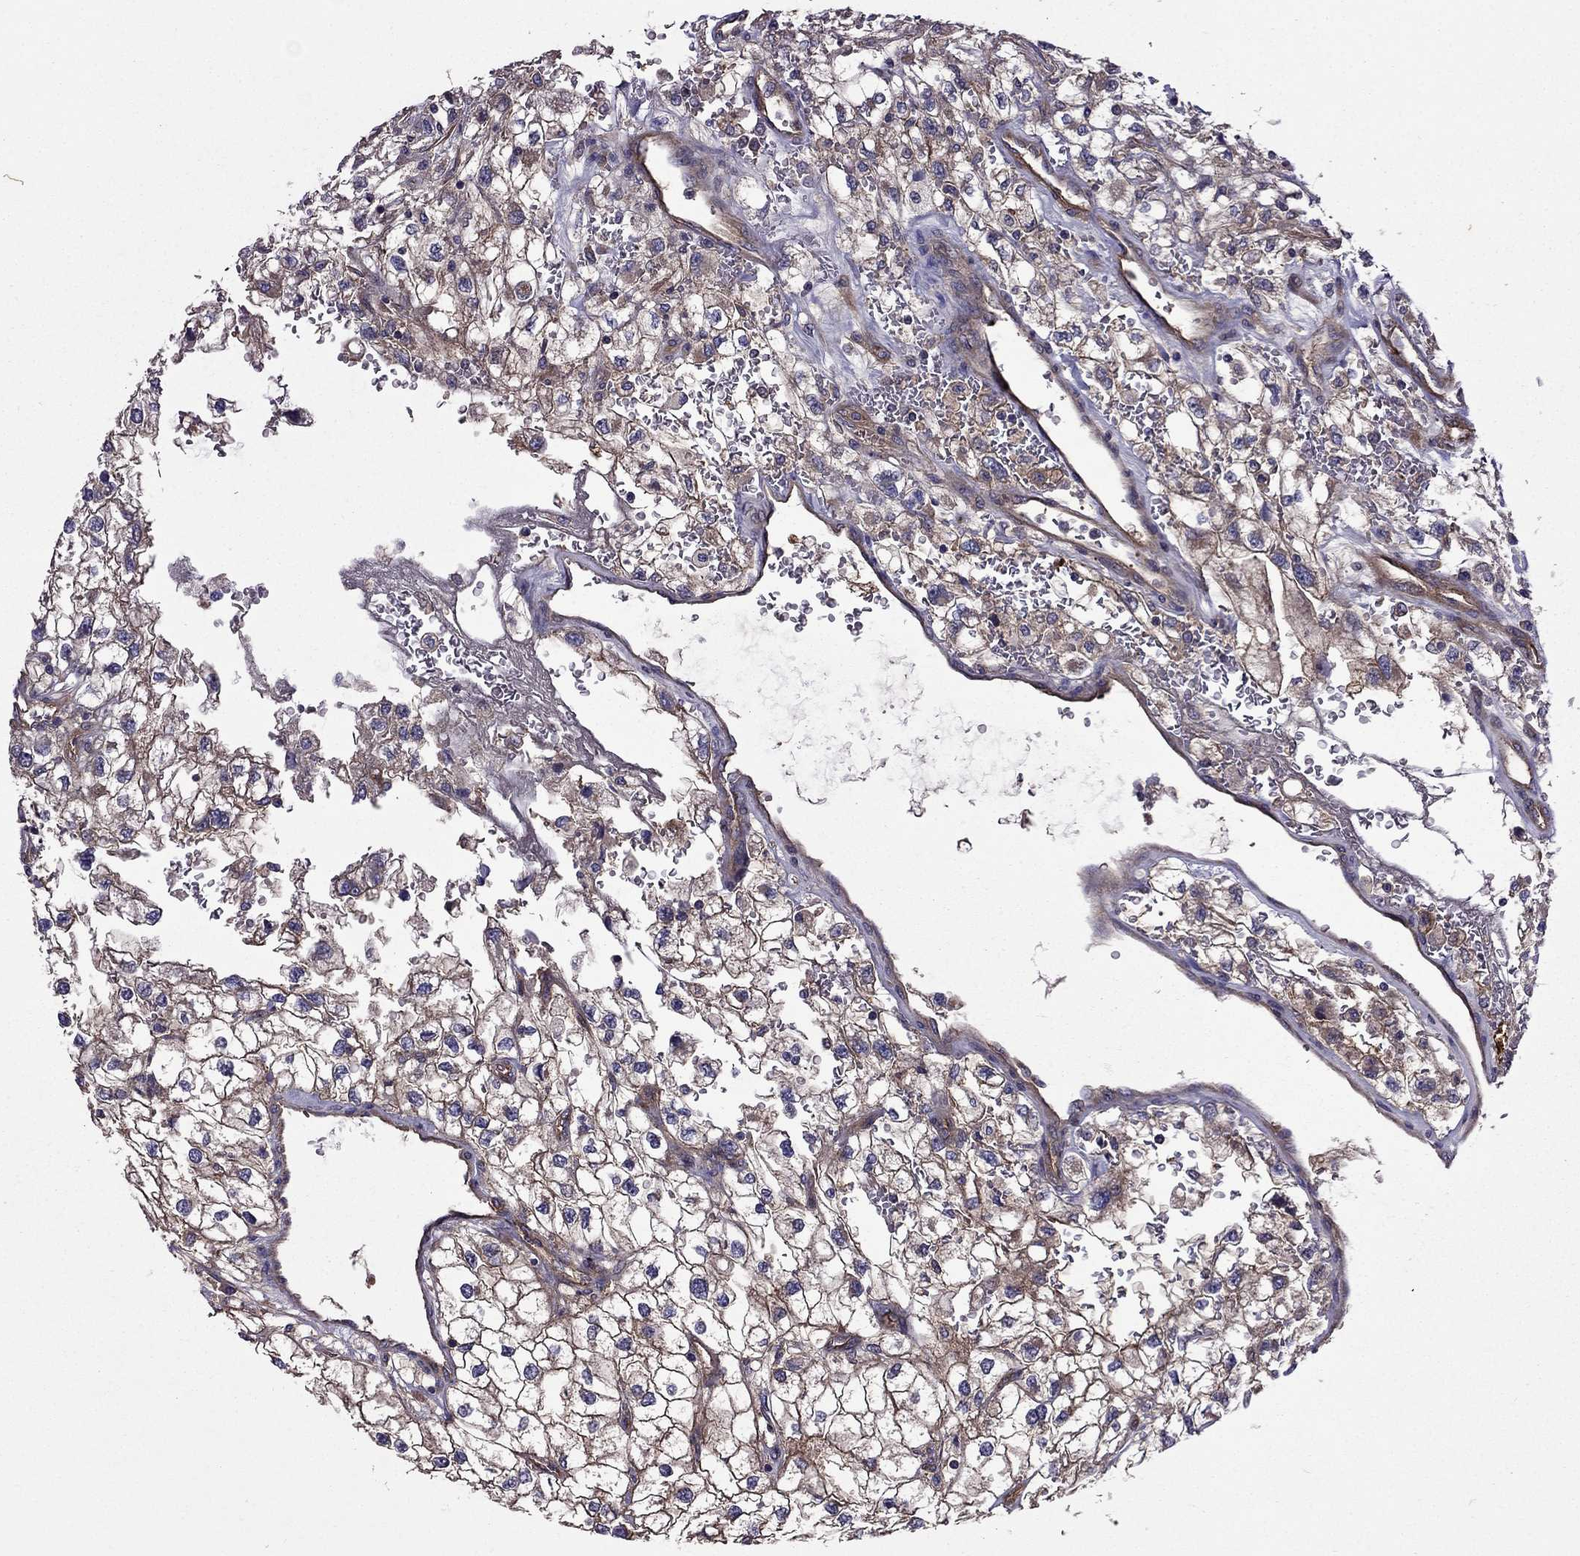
{"staining": {"intensity": "strong", "quantity": "25%-75%", "location": "cytoplasmic/membranous"}, "tissue": "renal cancer", "cell_type": "Tumor cells", "image_type": "cancer", "snomed": [{"axis": "morphology", "description": "Adenocarcinoma, NOS"}, {"axis": "topography", "description": "Kidney"}], "caption": "Renal cancer (adenocarcinoma) tissue displays strong cytoplasmic/membranous expression in approximately 25%-75% of tumor cells Ihc stains the protein of interest in brown and the nuclei are stained blue.", "gene": "ITGB1", "patient": {"sex": "male", "age": 59}}